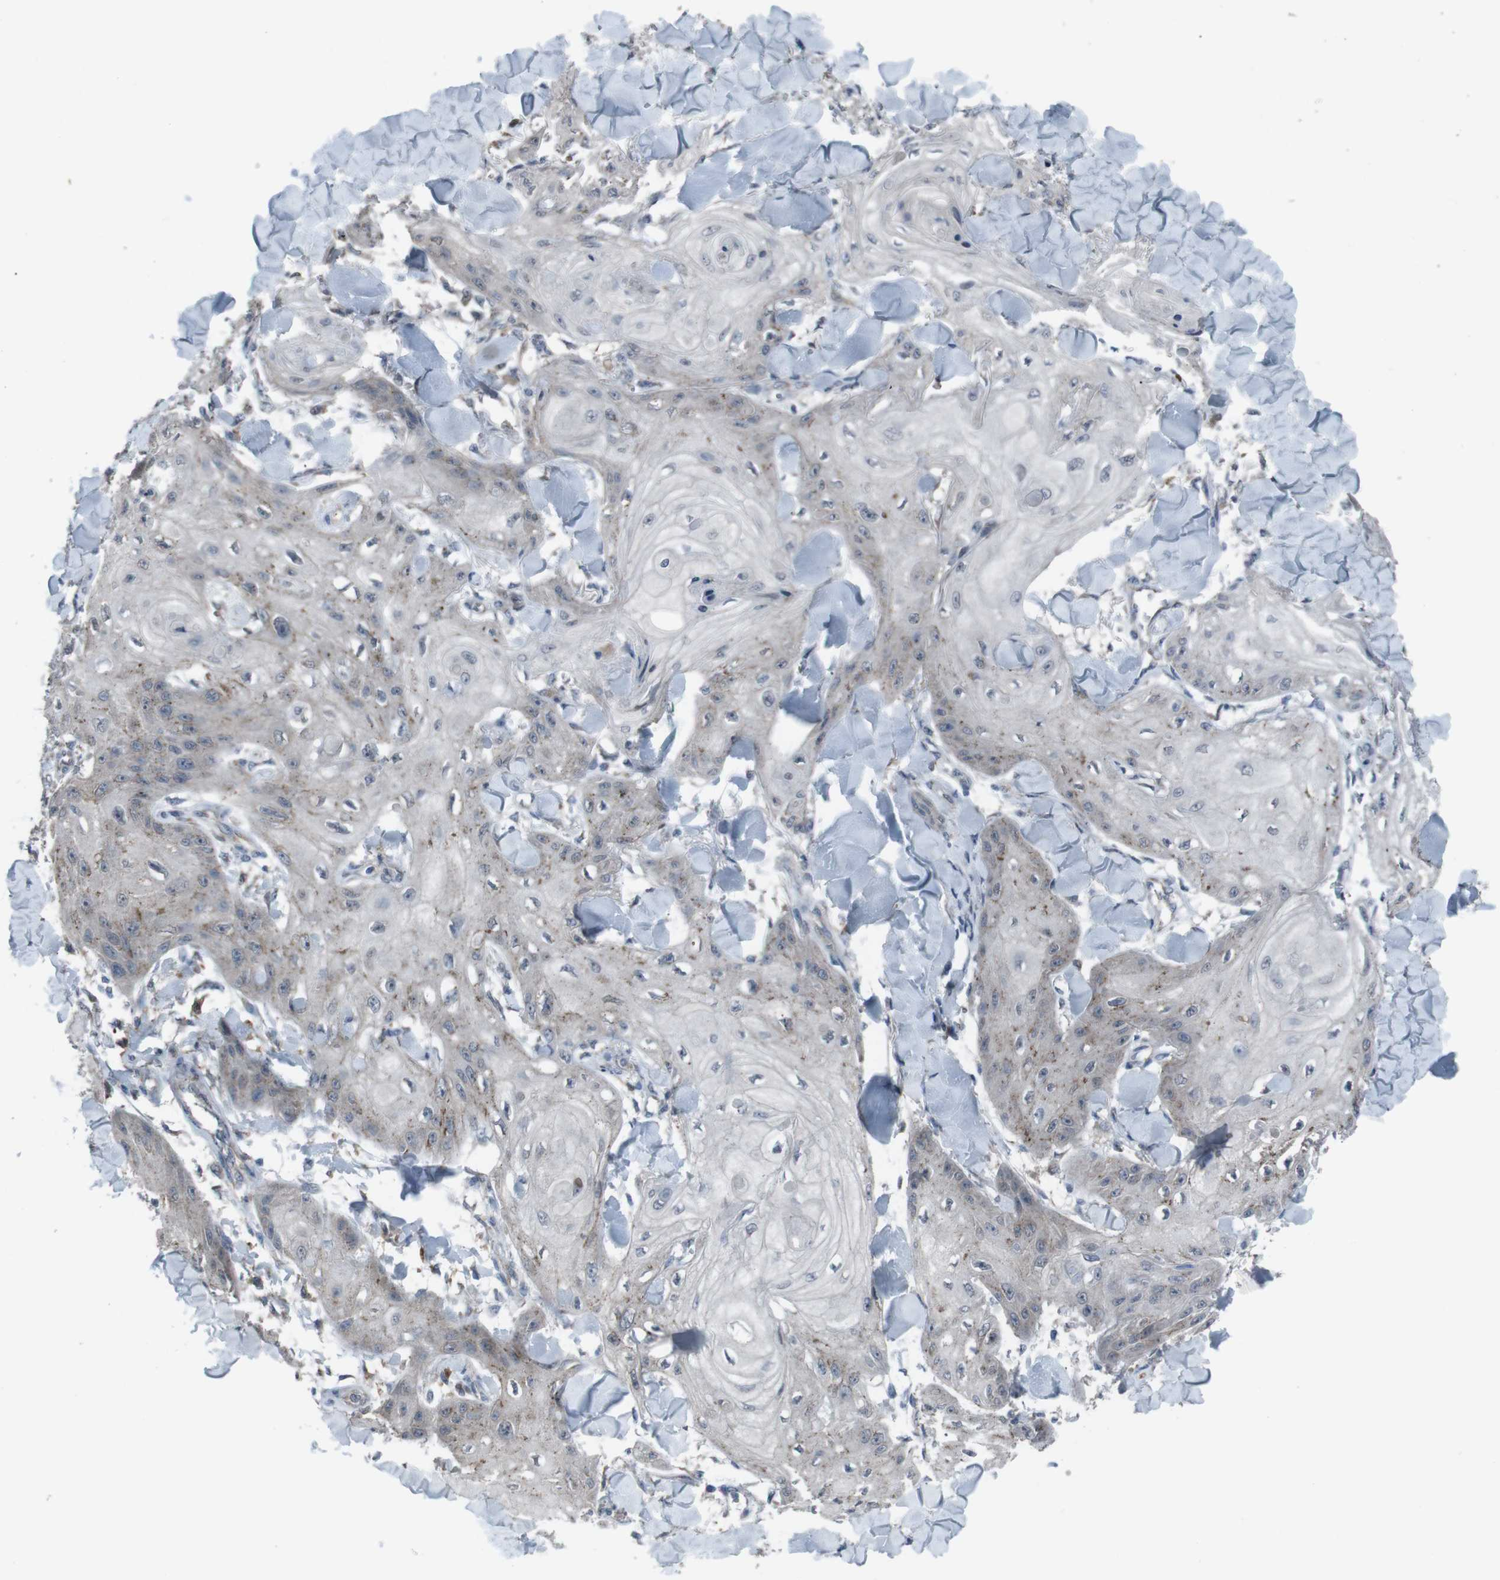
{"staining": {"intensity": "moderate", "quantity": "<25%", "location": "cytoplasmic/membranous"}, "tissue": "skin cancer", "cell_type": "Tumor cells", "image_type": "cancer", "snomed": [{"axis": "morphology", "description": "Squamous cell carcinoma, NOS"}, {"axis": "topography", "description": "Skin"}], "caption": "Skin squamous cell carcinoma was stained to show a protein in brown. There is low levels of moderate cytoplasmic/membranous expression in about <25% of tumor cells. The protein is shown in brown color, while the nuclei are stained blue.", "gene": "EFNA5", "patient": {"sex": "male", "age": 74}}